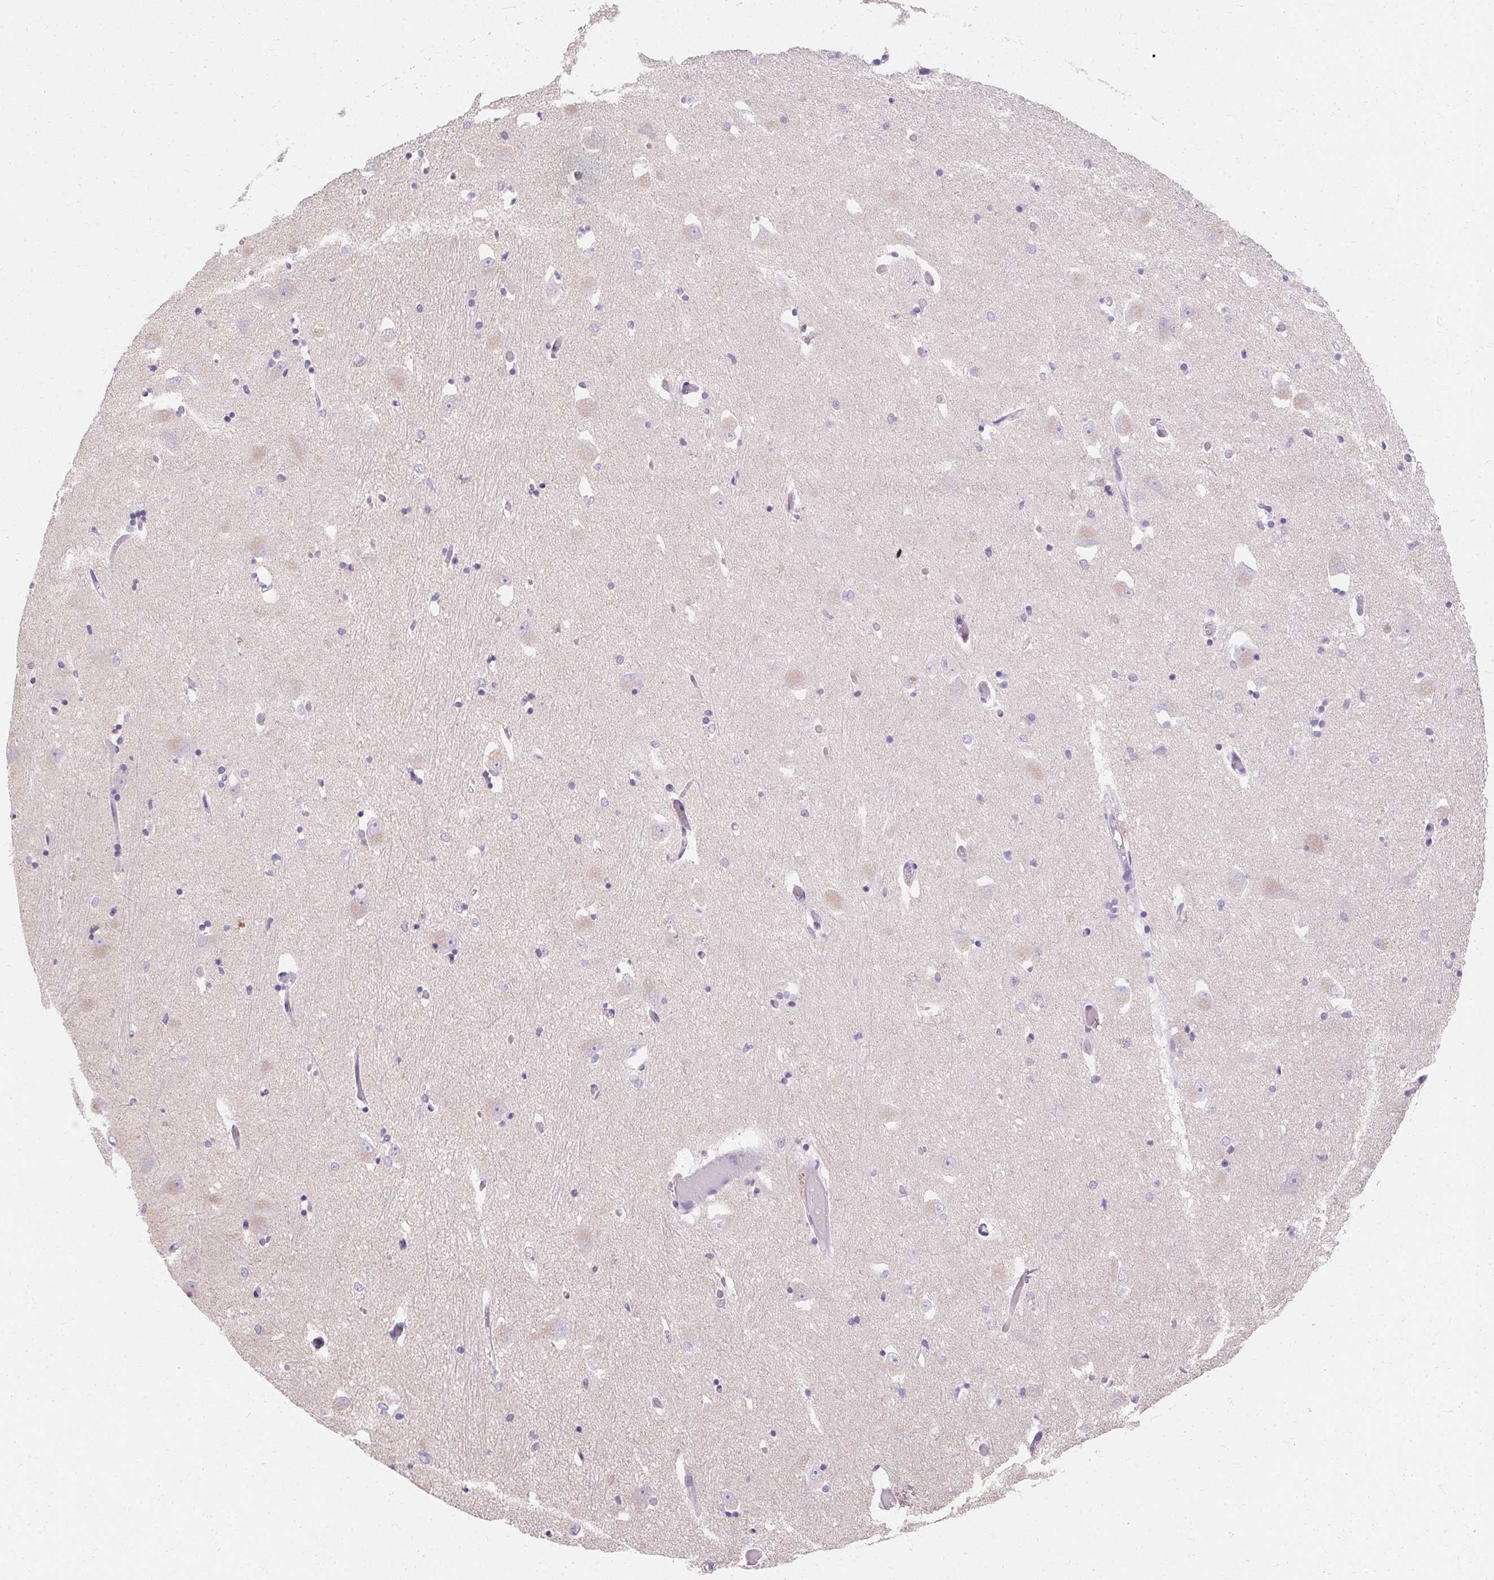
{"staining": {"intensity": "negative", "quantity": "none", "location": "none"}, "tissue": "caudate", "cell_type": "Glial cells", "image_type": "normal", "snomed": [{"axis": "morphology", "description": "Normal tissue, NOS"}, {"axis": "topography", "description": "Lateral ventricle wall"}, {"axis": "topography", "description": "Hippocampus"}], "caption": "High magnification brightfield microscopy of normal caudate stained with DAB (3,3'-diaminobenzidine) (brown) and counterstained with hematoxylin (blue): glial cells show no significant staining. (DAB immunohistochemistry (IHC), high magnification).", "gene": "ASGR2", "patient": {"sex": "female", "age": 63}}